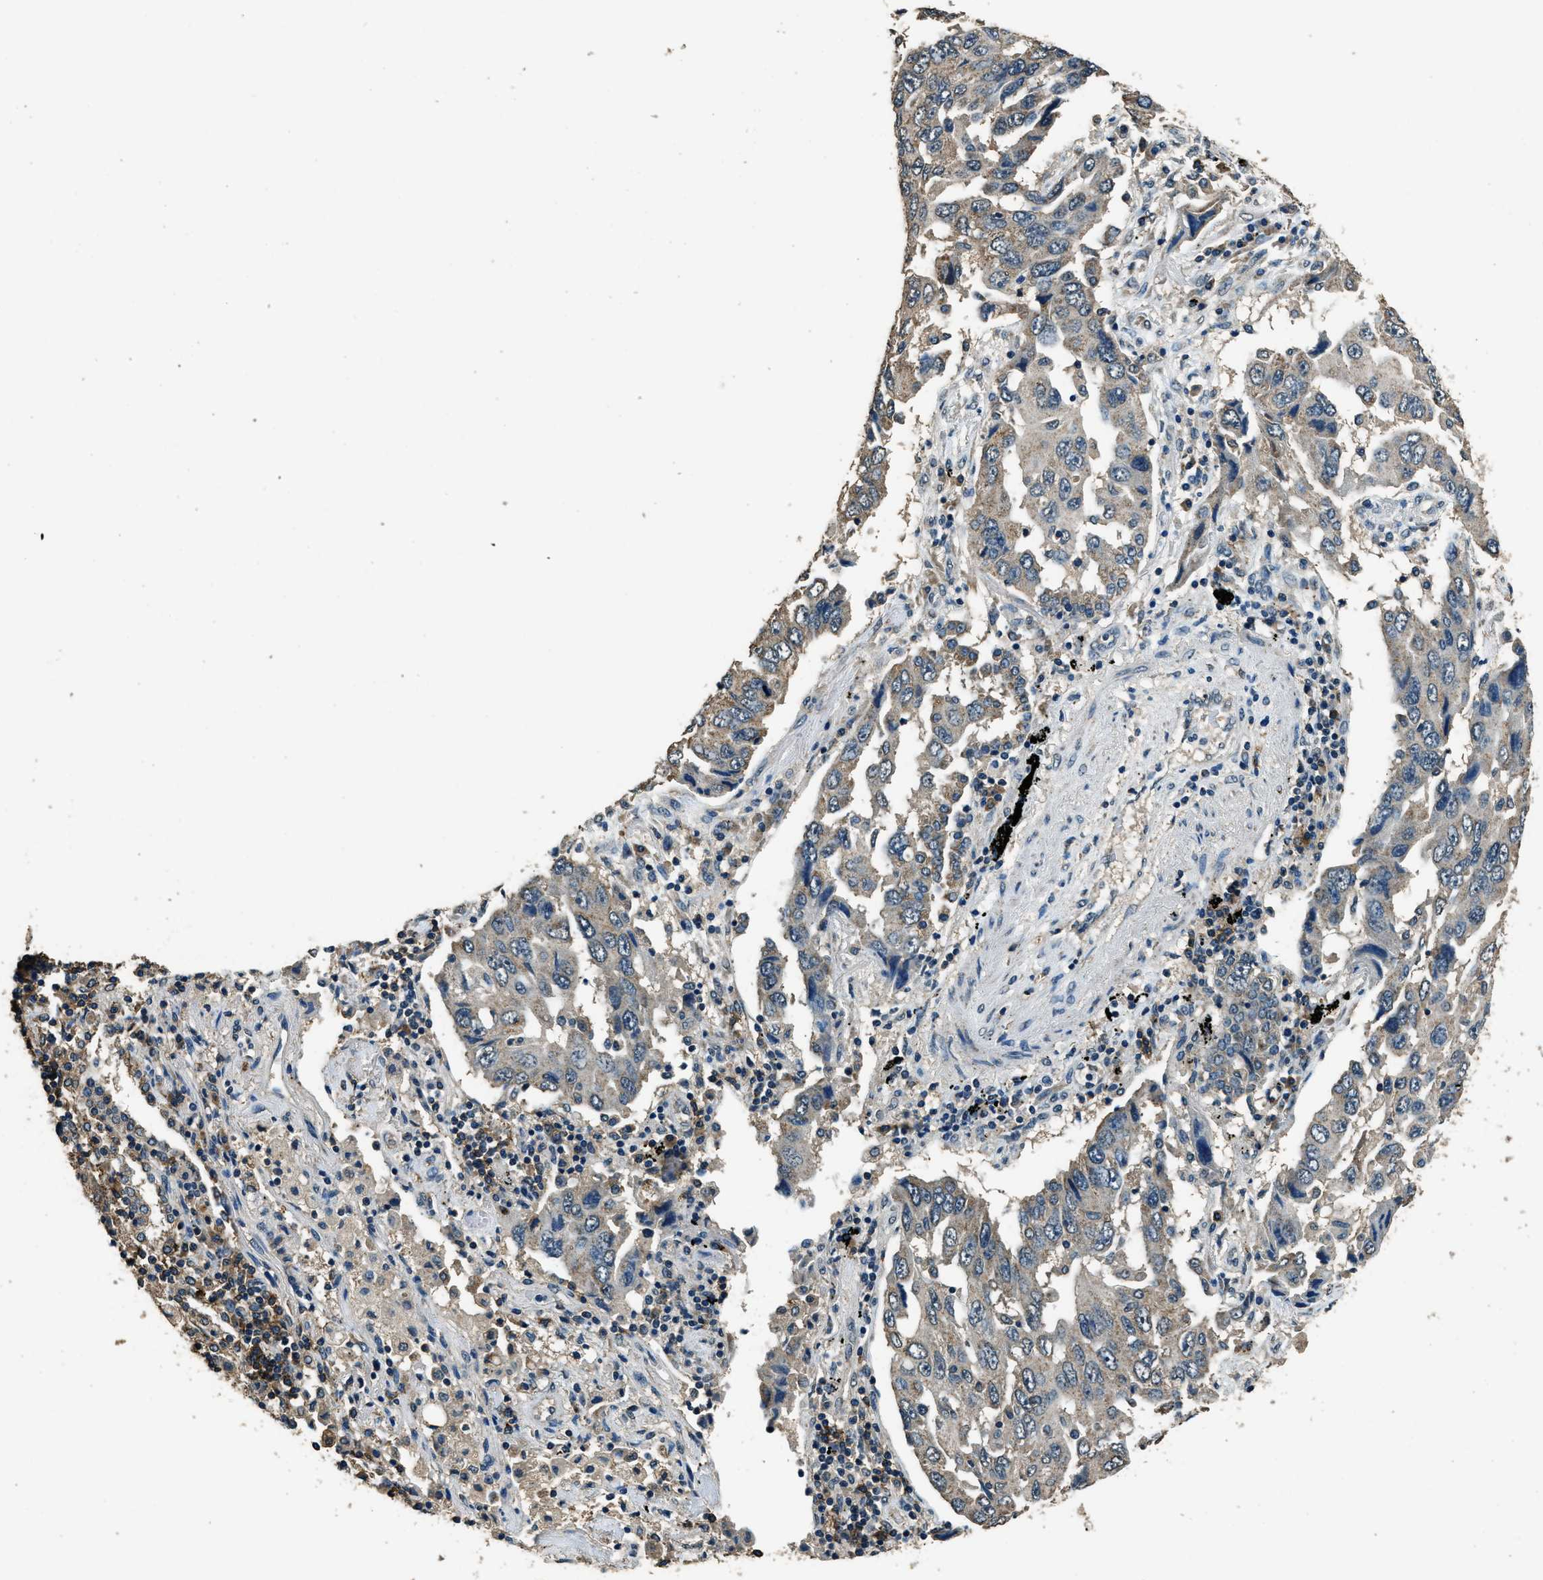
{"staining": {"intensity": "weak", "quantity": "25%-75%", "location": "cytoplasmic/membranous"}, "tissue": "lung cancer", "cell_type": "Tumor cells", "image_type": "cancer", "snomed": [{"axis": "morphology", "description": "Adenocarcinoma, NOS"}, {"axis": "topography", "description": "Lung"}], "caption": "A brown stain highlights weak cytoplasmic/membranous positivity of a protein in human lung adenocarcinoma tumor cells.", "gene": "SALL3", "patient": {"sex": "female", "age": 65}}